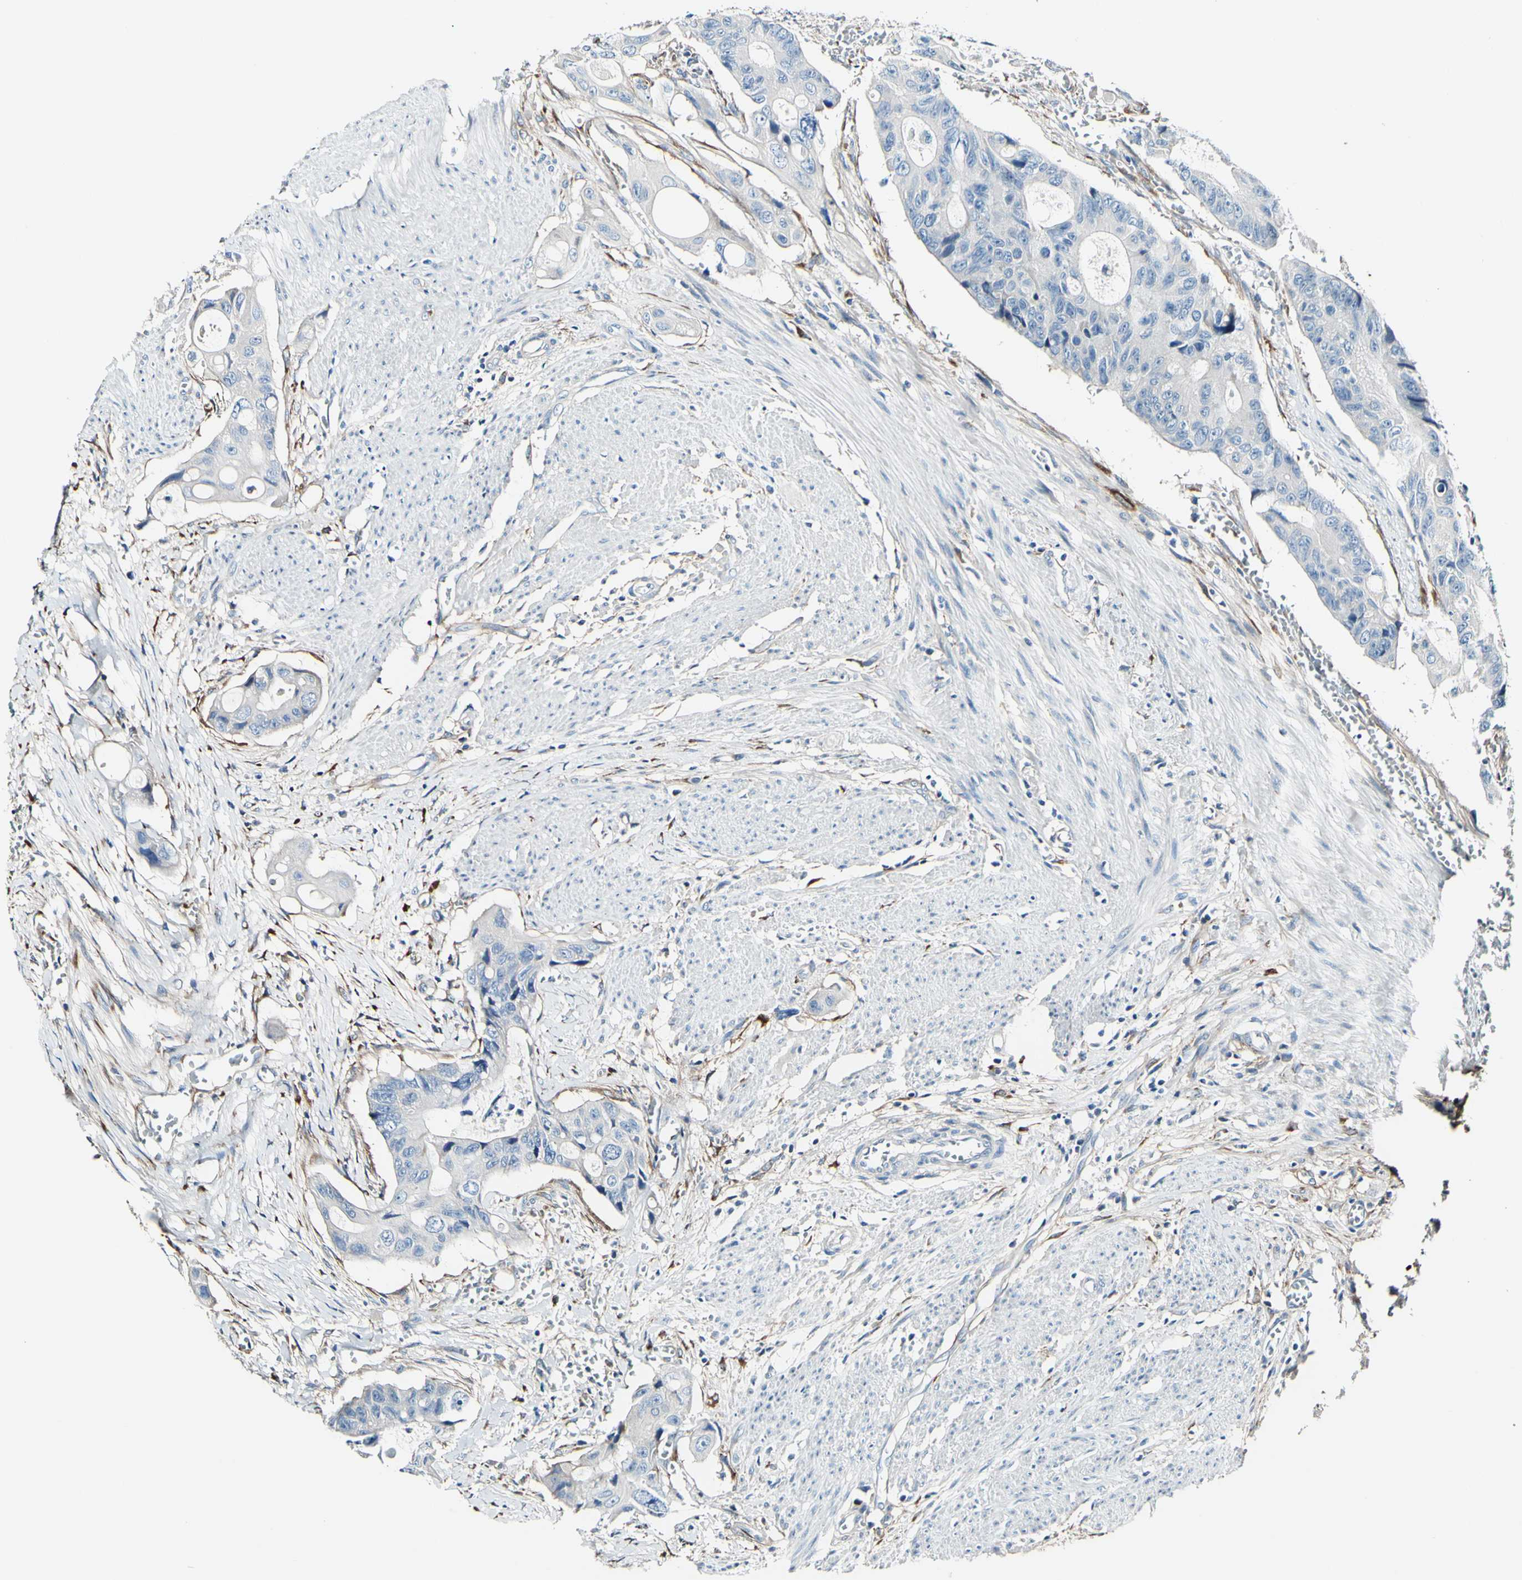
{"staining": {"intensity": "negative", "quantity": "none", "location": "none"}, "tissue": "colorectal cancer", "cell_type": "Tumor cells", "image_type": "cancer", "snomed": [{"axis": "morphology", "description": "Adenocarcinoma, NOS"}, {"axis": "topography", "description": "Colon"}], "caption": "There is no significant positivity in tumor cells of colorectal adenocarcinoma.", "gene": "COL6A3", "patient": {"sex": "female", "age": 57}}